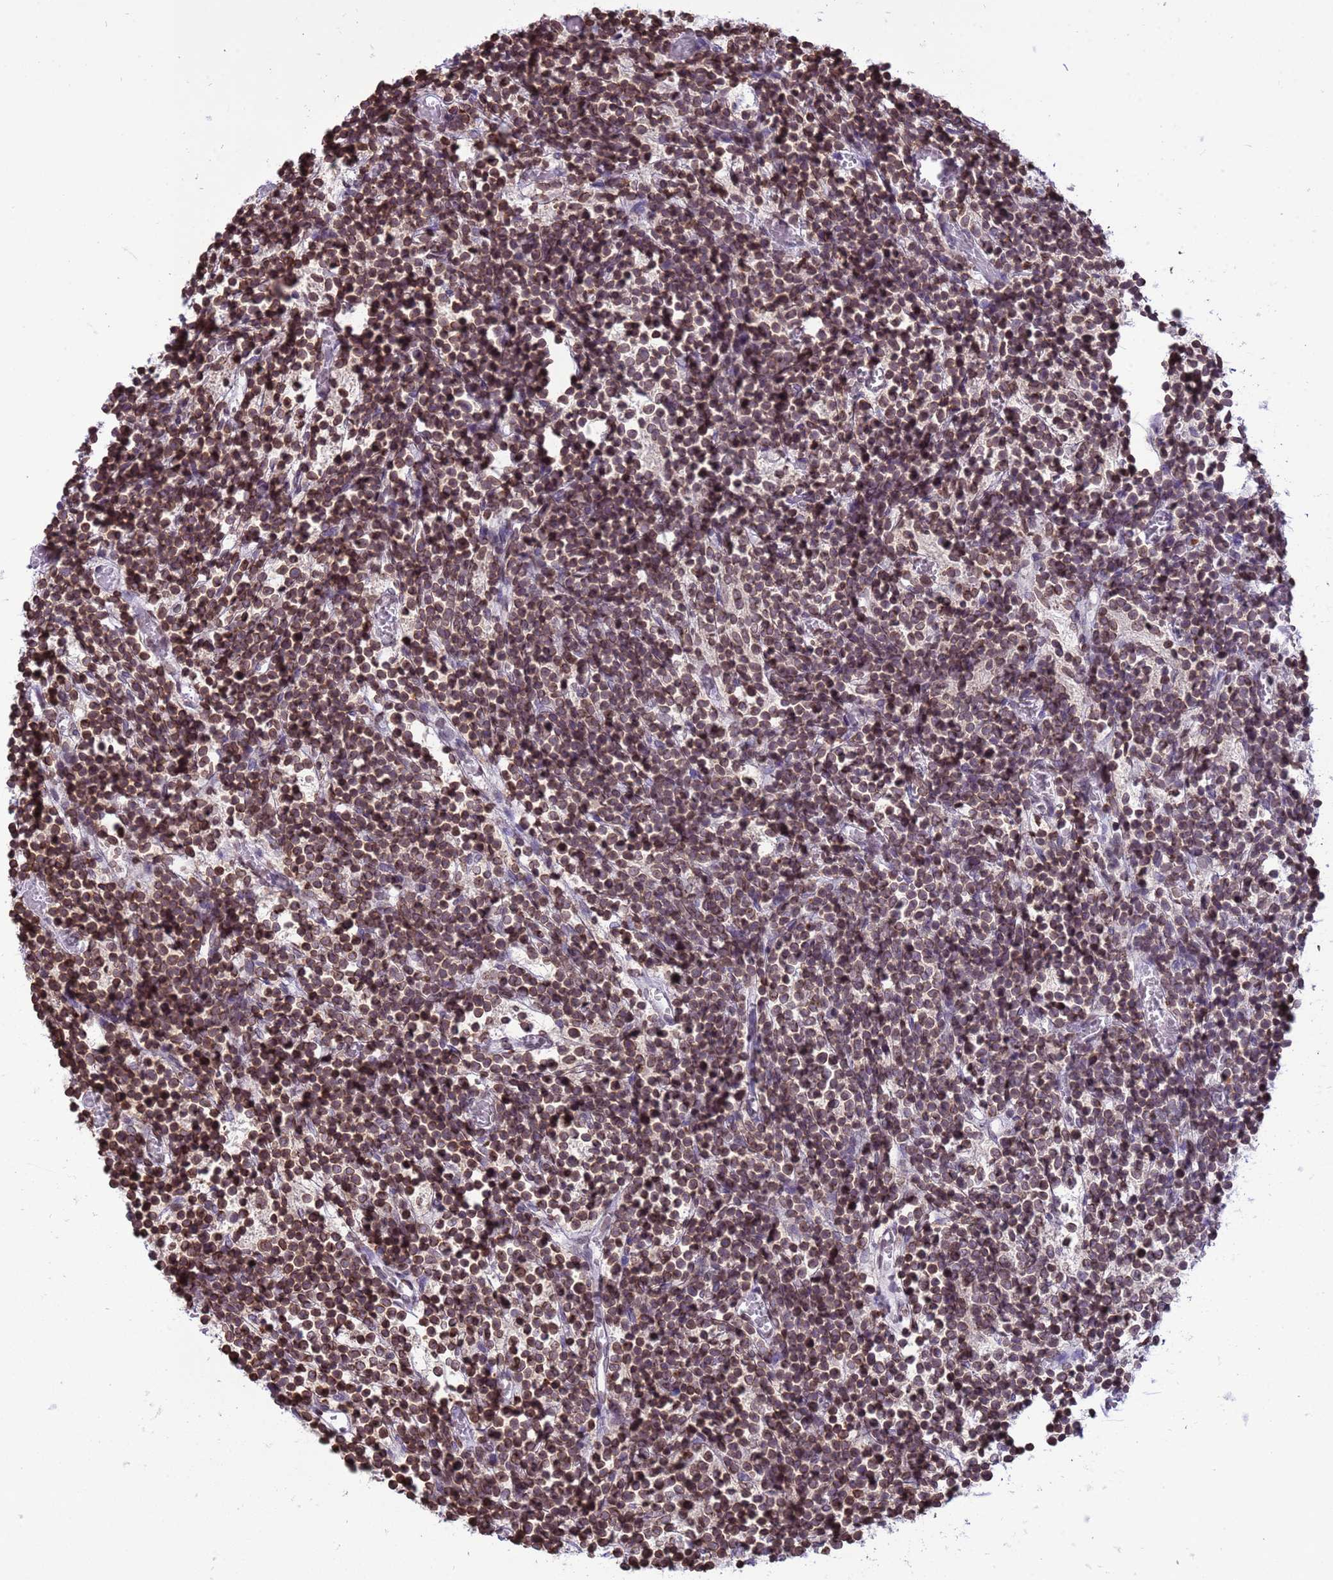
{"staining": {"intensity": "moderate", "quantity": ">75%", "location": "cytoplasmic/membranous,nuclear"}, "tissue": "glioma", "cell_type": "Tumor cells", "image_type": "cancer", "snomed": [{"axis": "morphology", "description": "Glioma, malignant, Low grade"}, {"axis": "topography", "description": "Brain"}], "caption": "Immunohistochemistry (DAB (3,3'-diaminobenzidine)) staining of human low-grade glioma (malignant) demonstrates moderate cytoplasmic/membranous and nuclear protein staining in about >75% of tumor cells. (DAB (3,3'-diaminobenzidine) = brown stain, brightfield microscopy at high magnification).", "gene": "DHX37", "patient": {"sex": "female", "age": 1}}